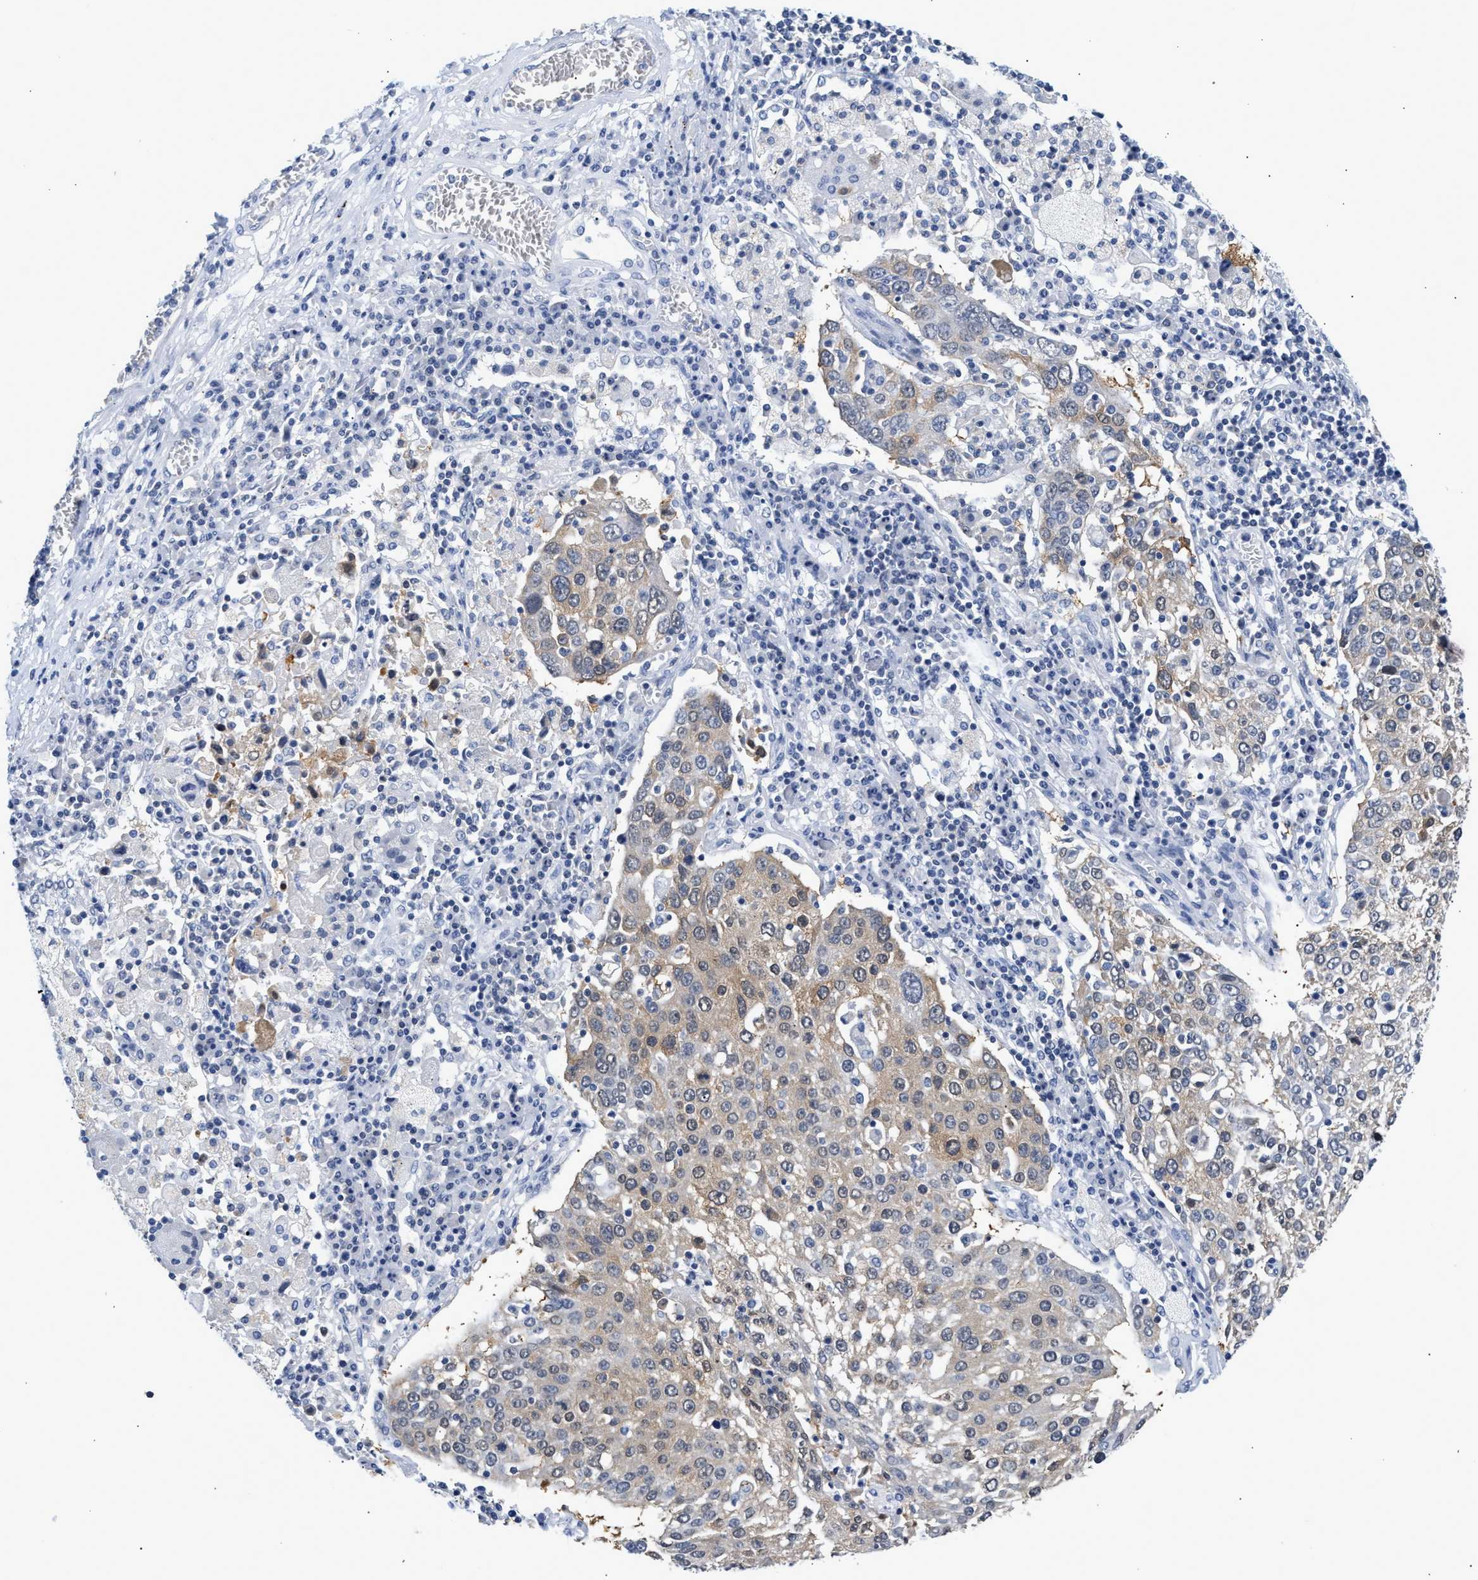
{"staining": {"intensity": "weak", "quantity": "25%-75%", "location": "cytoplasmic/membranous"}, "tissue": "lung cancer", "cell_type": "Tumor cells", "image_type": "cancer", "snomed": [{"axis": "morphology", "description": "Squamous cell carcinoma, NOS"}, {"axis": "topography", "description": "Lung"}], "caption": "Protein analysis of lung squamous cell carcinoma tissue displays weak cytoplasmic/membranous expression in about 25%-75% of tumor cells.", "gene": "PPM1L", "patient": {"sex": "male", "age": 65}}